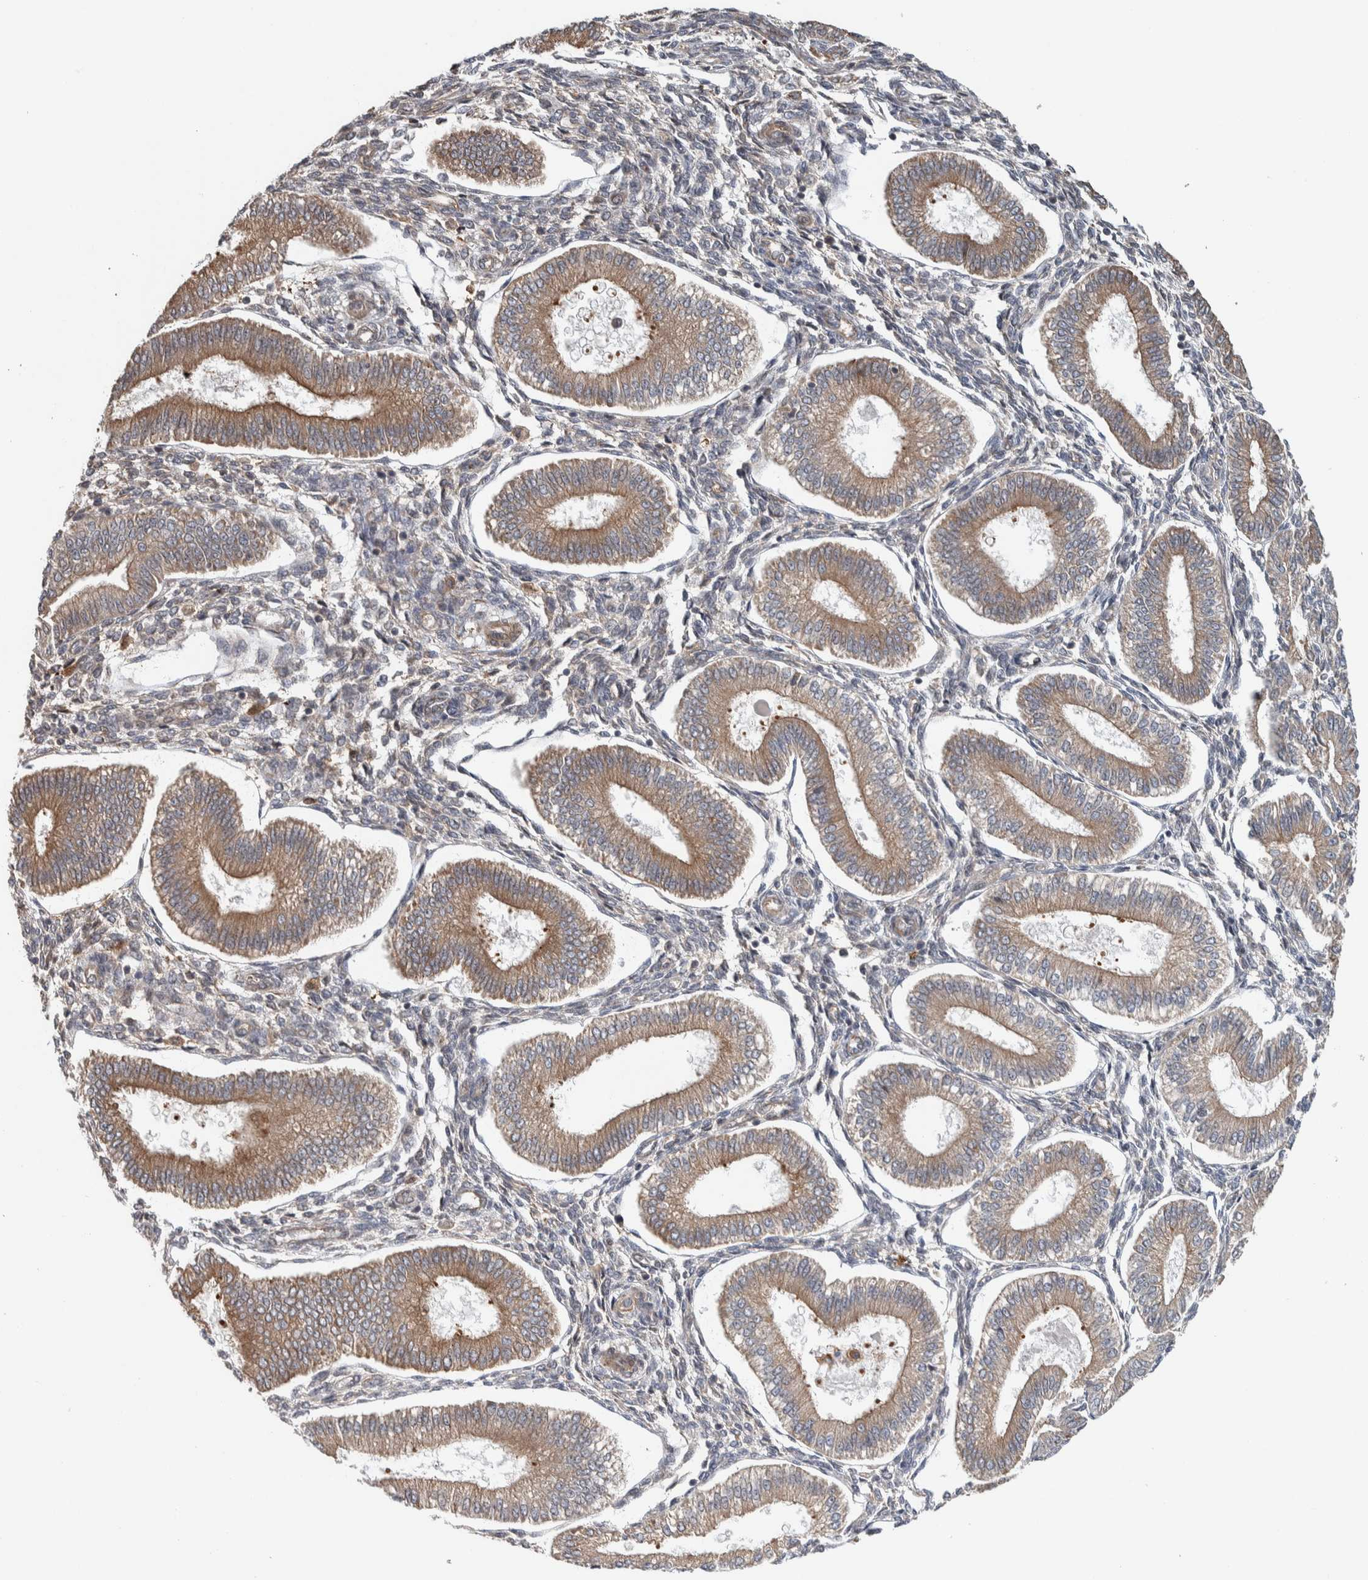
{"staining": {"intensity": "weak", "quantity": "<25%", "location": "cytoplasmic/membranous"}, "tissue": "endometrium", "cell_type": "Cells in endometrial stroma", "image_type": "normal", "snomed": [{"axis": "morphology", "description": "Normal tissue, NOS"}, {"axis": "topography", "description": "Endometrium"}], "caption": "Histopathology image shows no protein positivity in cells in endometrial stroma of benign endometrium. The staining was performed using DAB to visualize the protein expression in brown, while the nuclei were stained in blue with hematoxylin (Magnification: 20x).", "gene": "TBC1D31", "patient": {"sex": "female", "age": 39}}